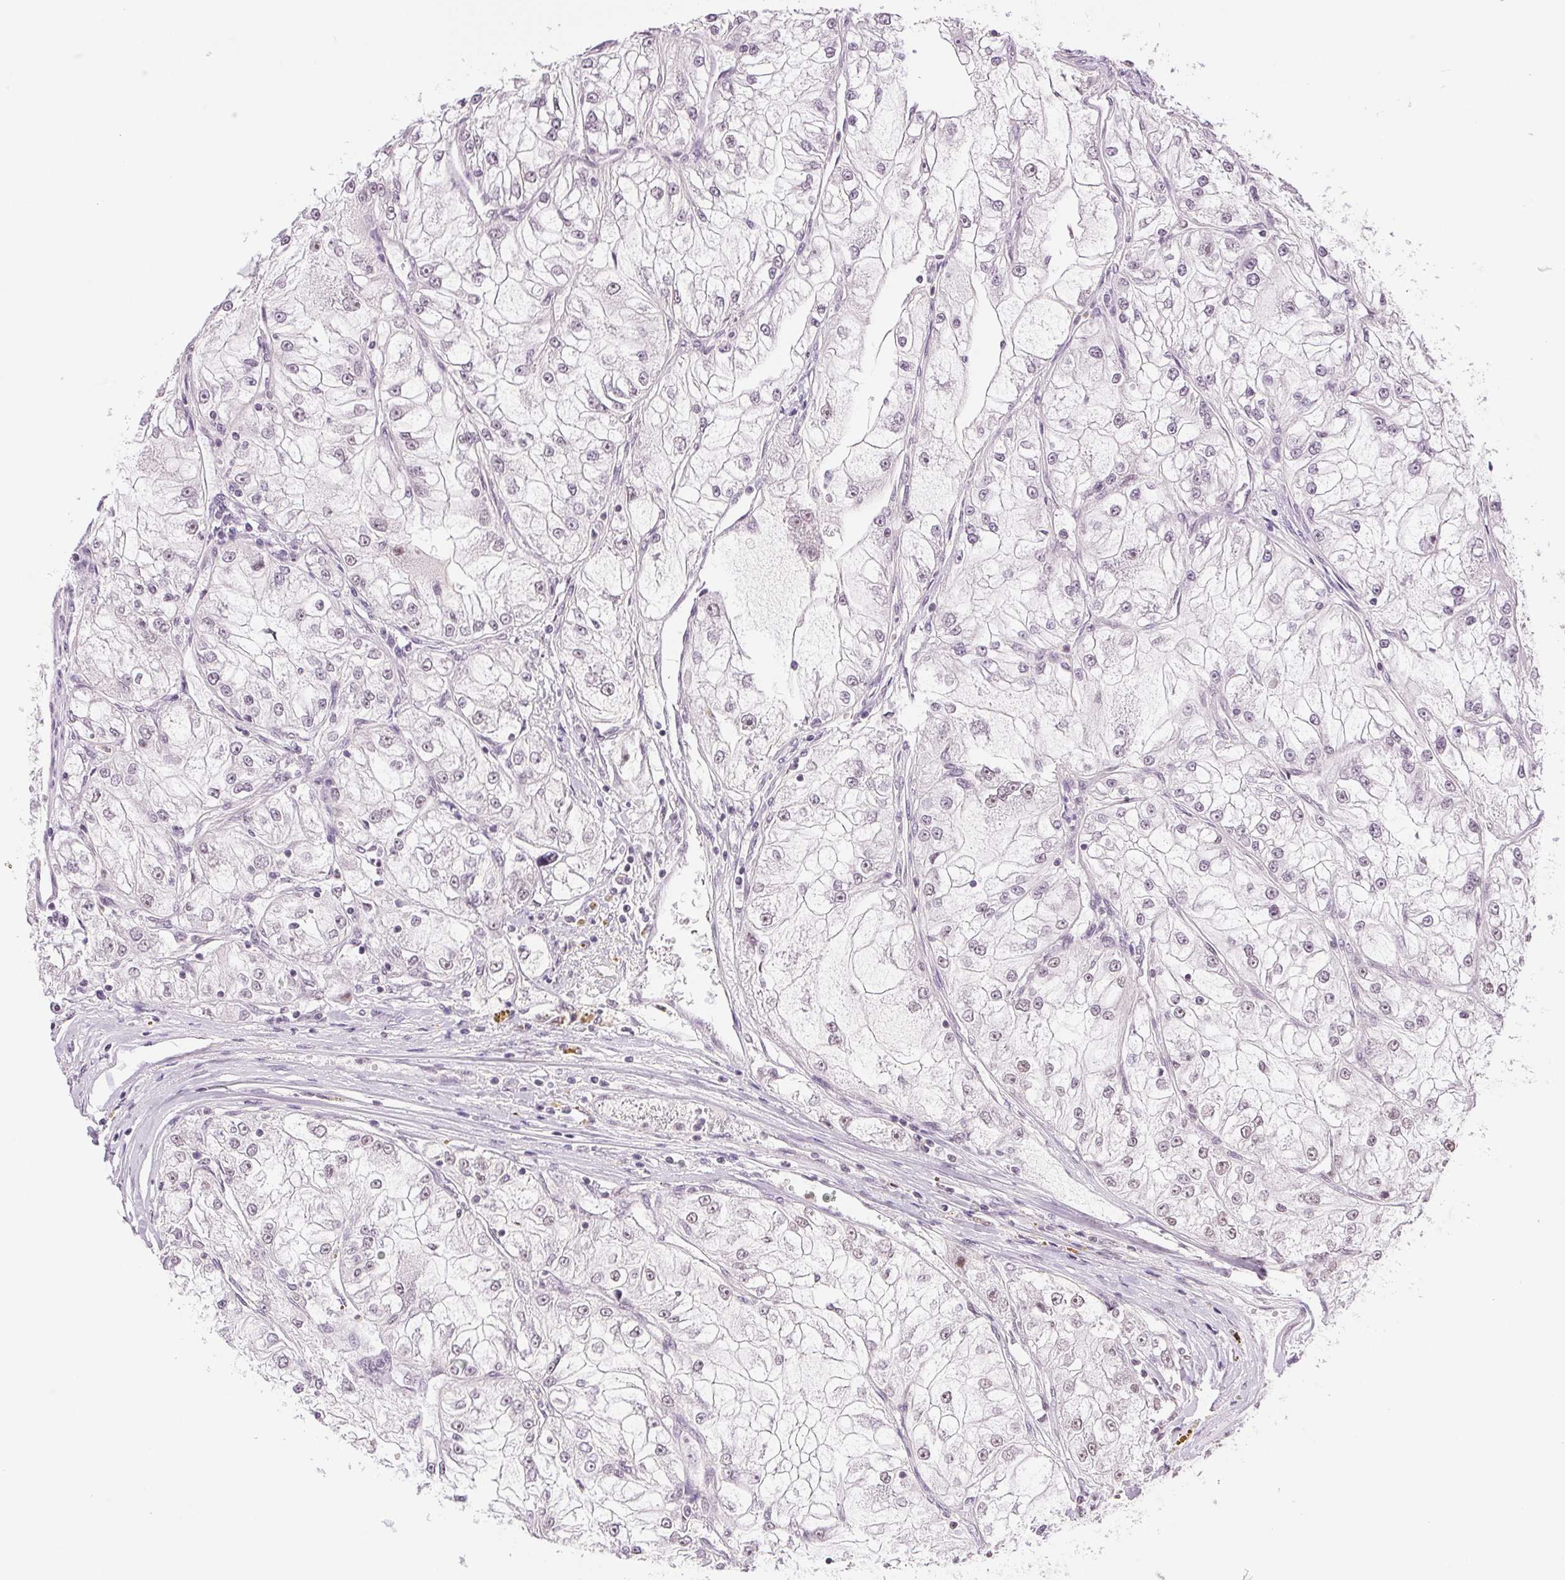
{"staining": {"intensity": "weak", "quantity": "<25%", "location": "nuclear"}, "tissue": "renal cancer", "cell_type": "Tumor cells", "image_type": "cancer", "snomed": [{"axis": "morphology", "description": "Adenocarcinoma, NOS"}, {"axis": "topography", "description": "Kidney"}], "caption": "IHC histopathology image of renal adenocarcinoma stained for a protein (brown), which displays no staining in tumor cells. Nuclei are stained in blue.", "gene": "RPRD1B", "patient": {"sex": "female", "age": 72}}